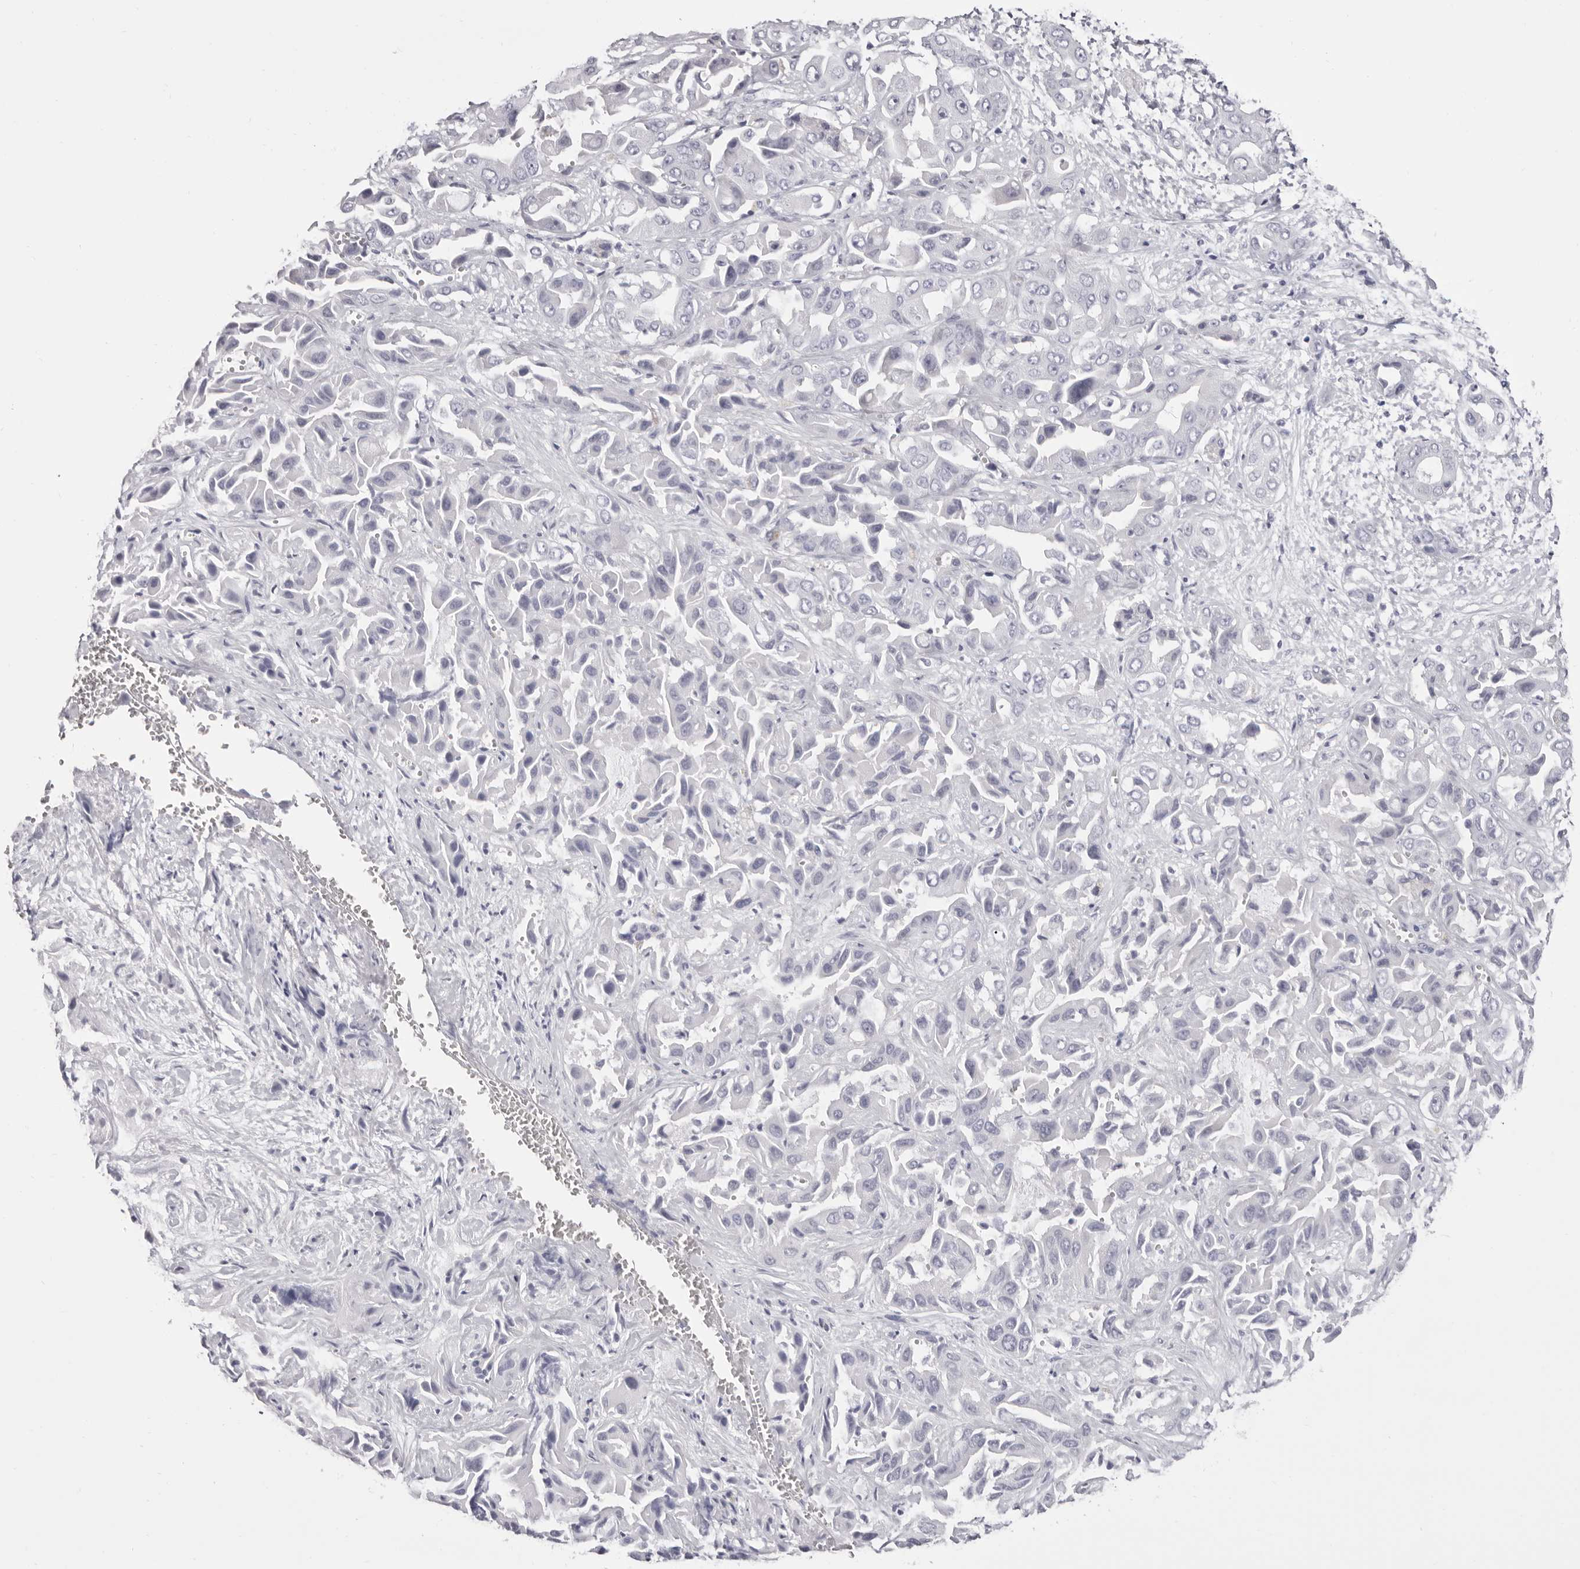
{"staining": {"intensity": "negative", "quantity": "none", "location": "none"}, "tissue": "liver cancer", "cell_type": "Tumor cells", "image_type": "cancer", "snomed": [{"axis": "morphology", "description": "Cholangiocarcinoma"}, {"axis": "topography", "description": "Liver"}], "caption": "Immunohistochemical staining of human liver cancer displays no significant staining in tumor cells.", "gene": "LPO", "patient": {"sex": "female", "age": 52}}